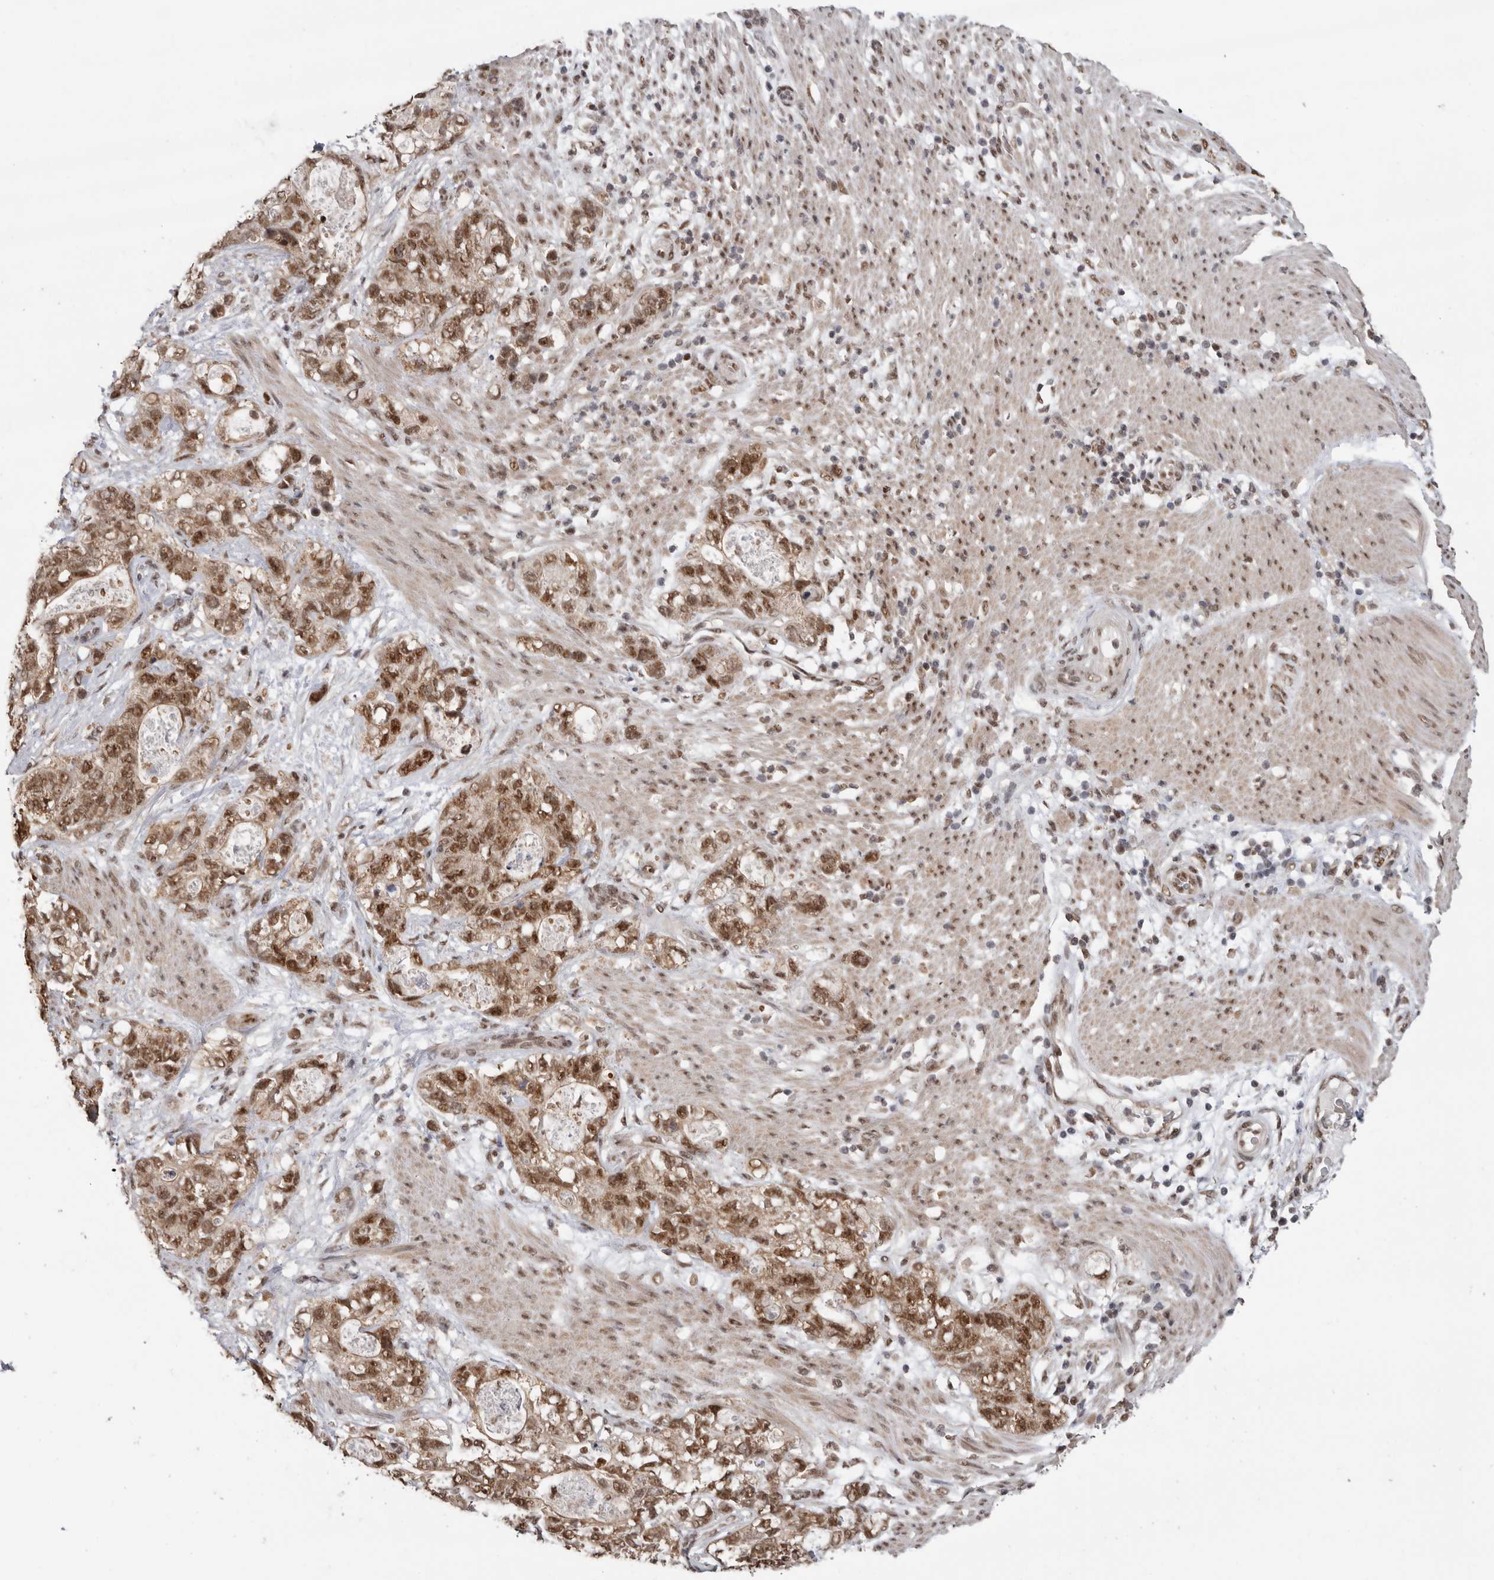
{"staining": {"intensity": "moderate", "quantity": ">75%", "location": "cytoplasmic/membranous,nuclear"}, "tissue": "stomach cancer", "cell_type": "Tumor cells", "image_type": "cancer", "snomed": [{"axis": "morphology", "description": "Normal tissue, NOS"}, {"axis": "morphology", "description": "Adenocarcinoma, NOS"}, {"axis": "topography", "description": "Stomach"}], "caption": "Tumor cells show moderate cytoplasmic/membranous and nuclear staining in approximately >75% of cells in stomach cancer. (Stains: DAB (3,3'-diaminobenzidine) in brown, nuclei in blue, Microscopy: brightfield microscopy at high magnification).", "gene": "PPP1R10", "patient": {"sex": "female", "age": 89}}